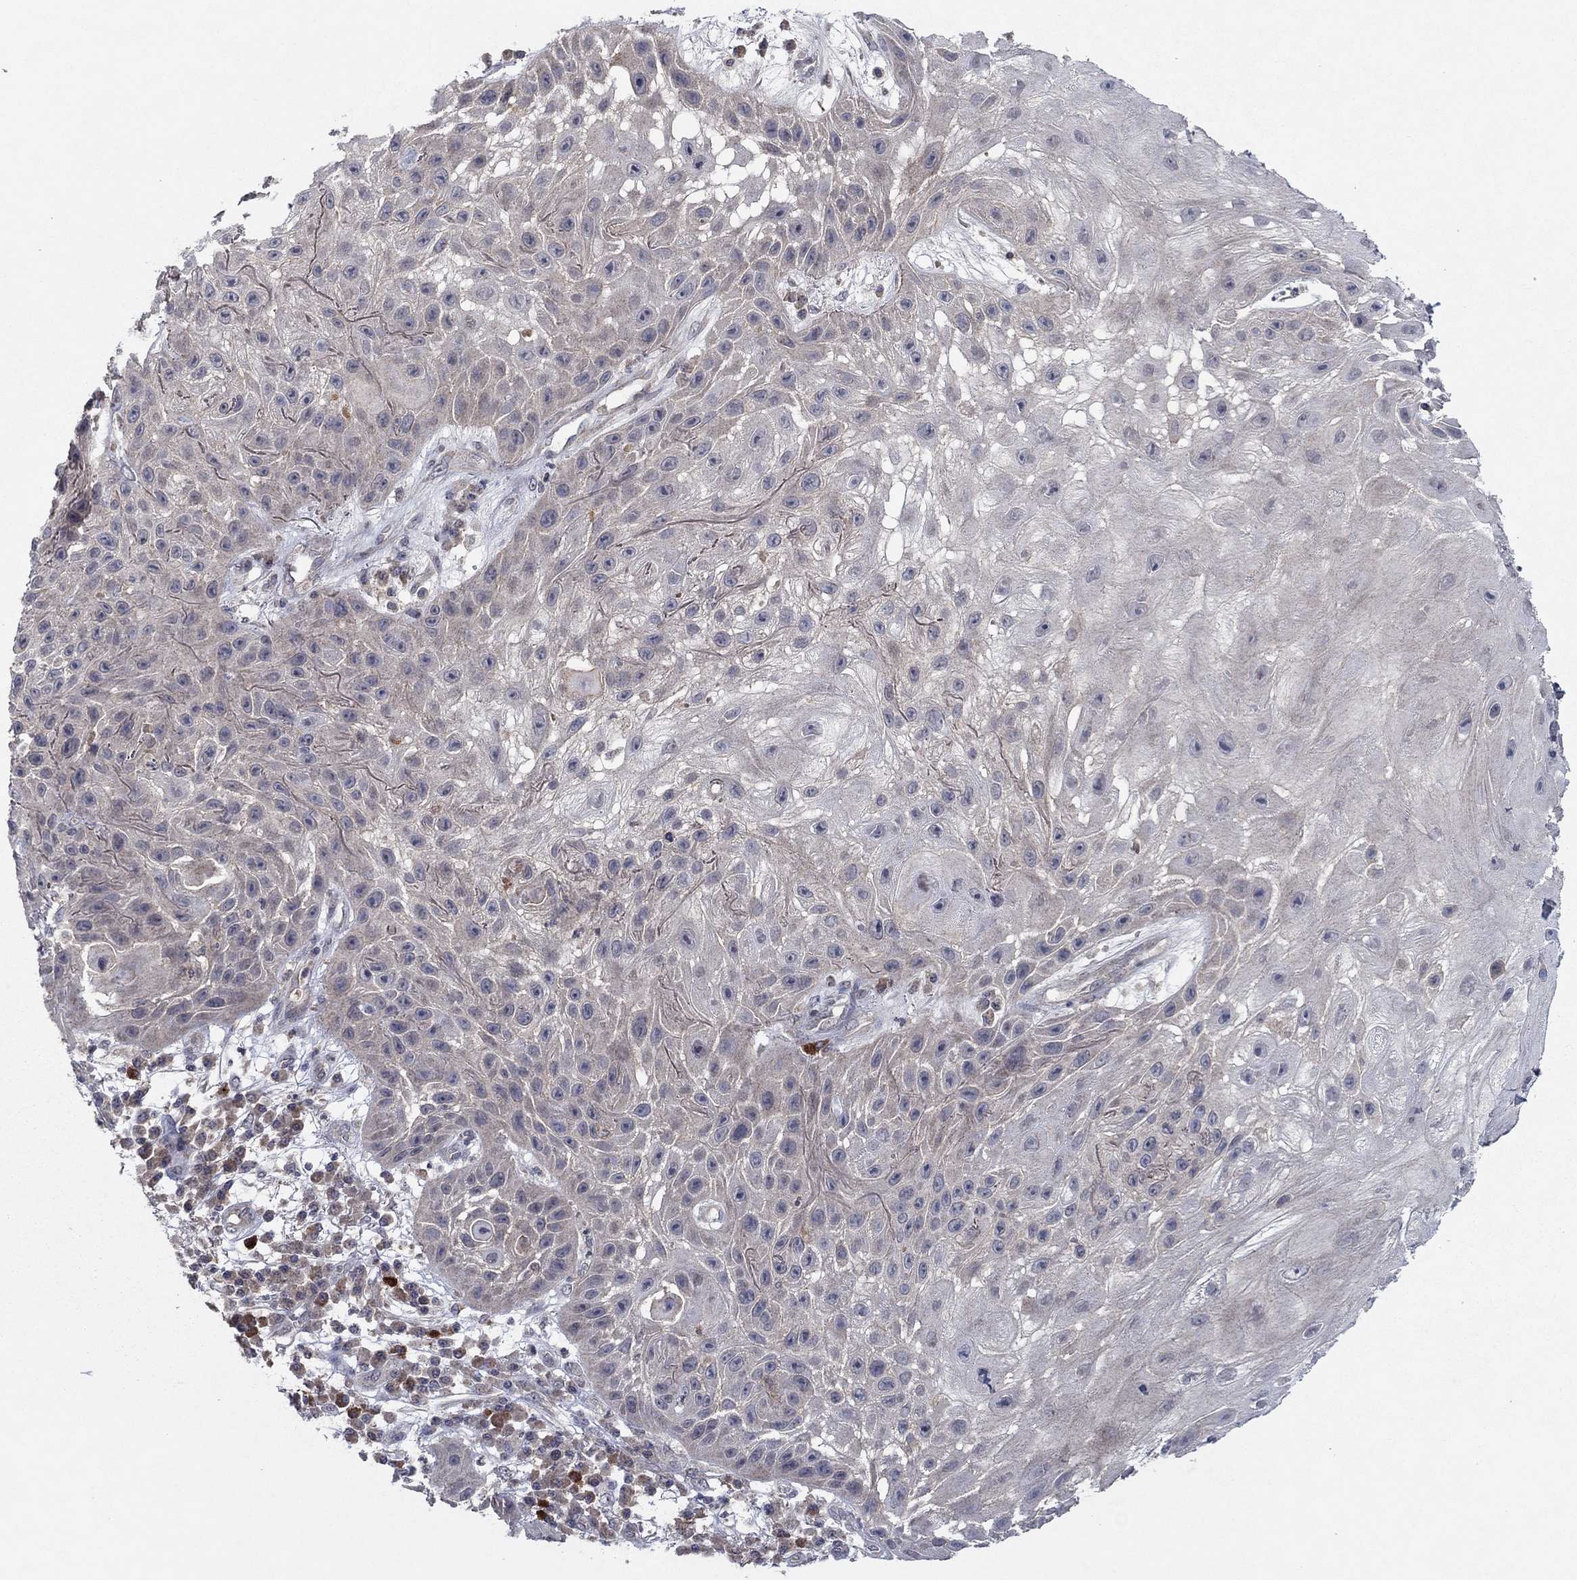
{"staining": {"intensity": "negative", "quantity": "none", "location": "none"}, "tissue": "skin cancer", "cell_type": "Tumor cells", "image_type": "cancer", "snomed": [{"axis": "morphology", "description": "Normal tissue, NOS"}, {"axis": "morphology", "description": "Squamous cell carcinoma, NOS"}, {"axis": "topography", "description": "Skin"}], "caption": "Tumor cells are negative for brown protein staining in skin cancer (squamous cell carcinoma).", "gene": "IL4", "patient": {"sex": "male", "age": 79}}